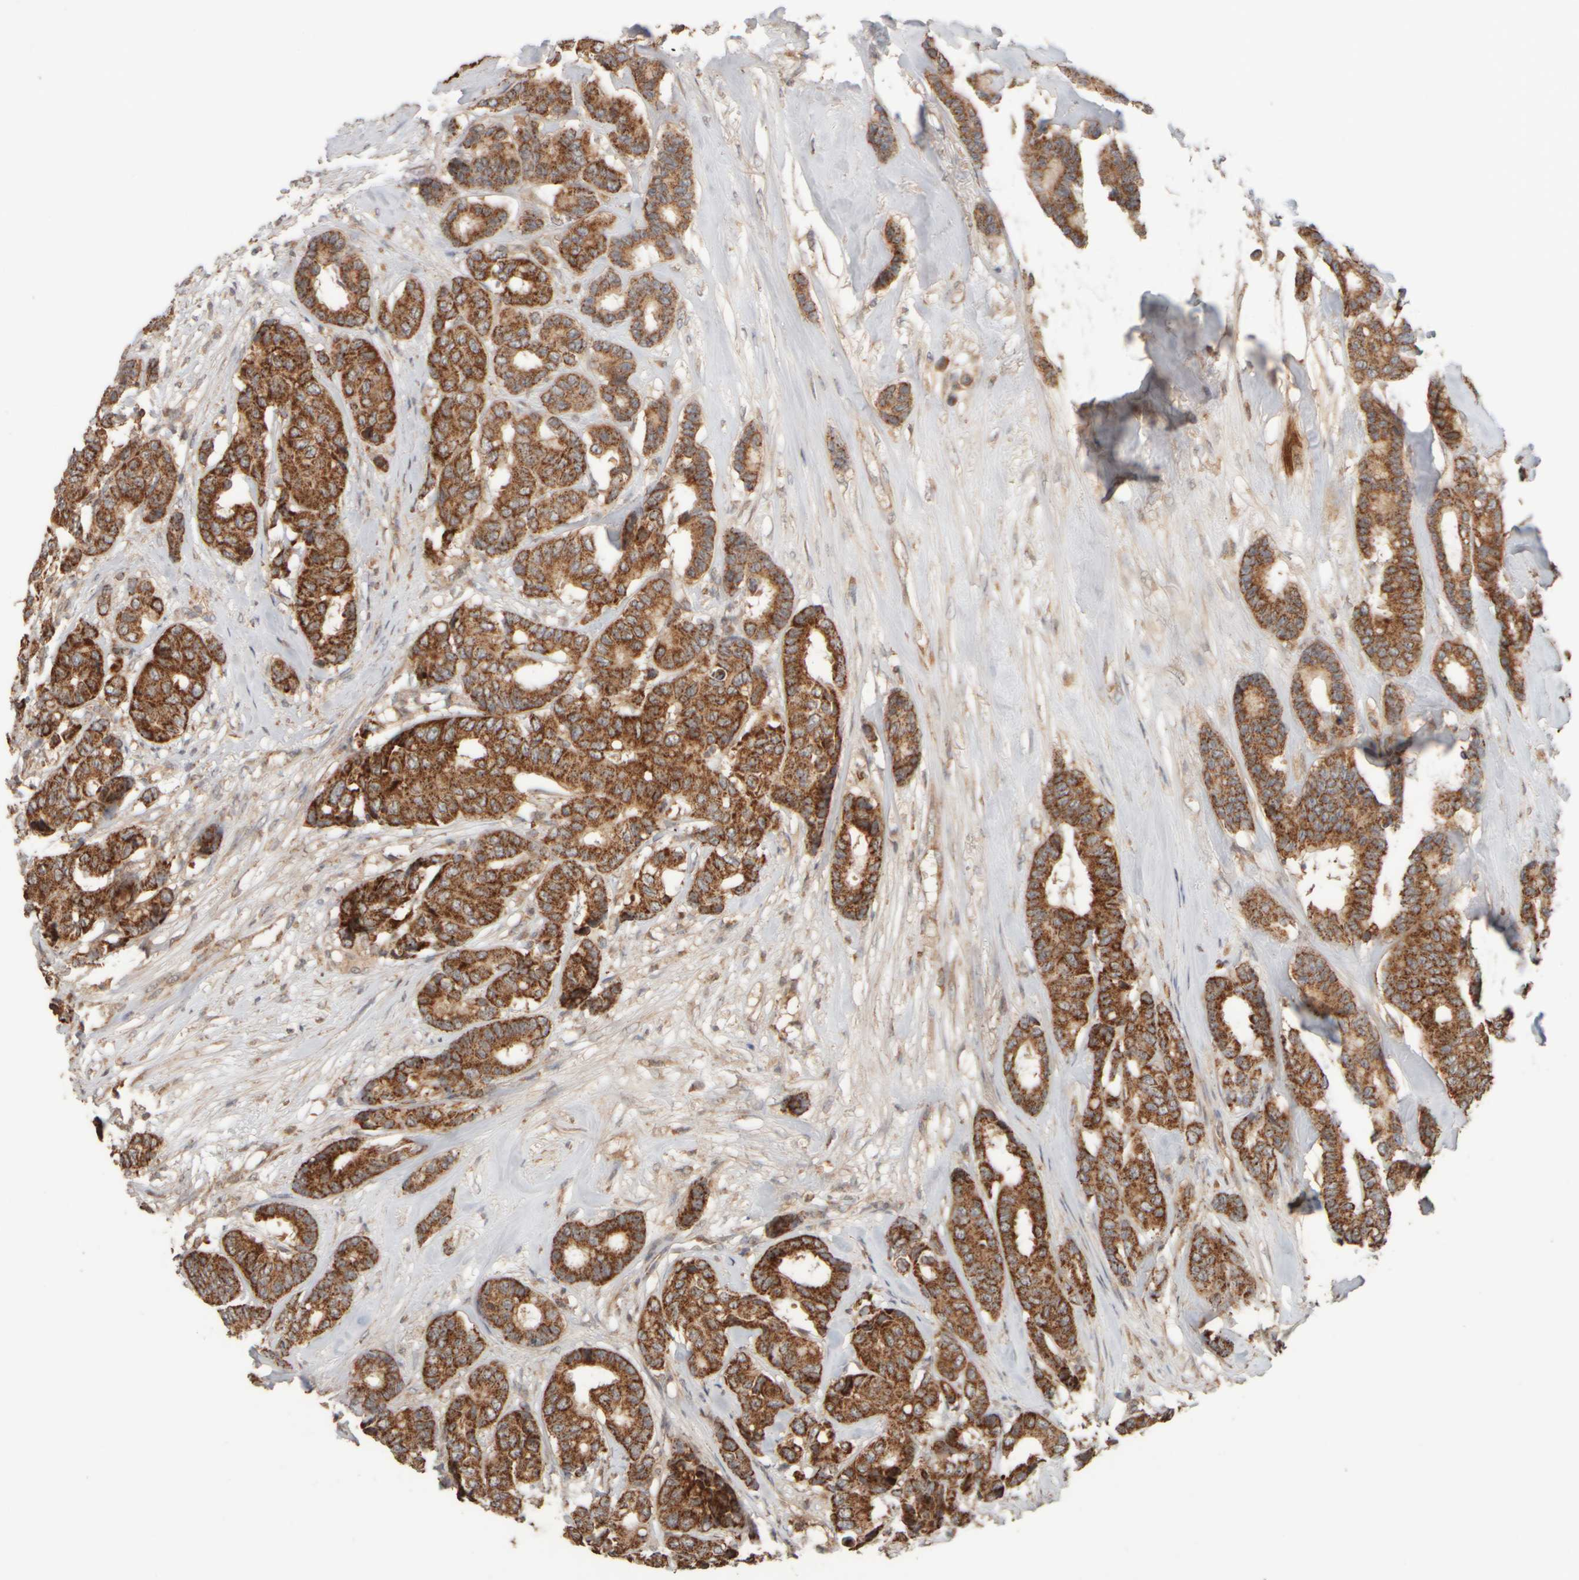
{"staining": {"intensity": "strong", "quantity": ">75%", "location": "cytoplasmic/membranous"}, "tissue": "breast cancer", "cell_type": "Tumor cells", "image_type": "cancer", "snomed": [{"axis": "morphology", "description": "Duct carcinoma"}, {"axis": "topography", "description": "Breast"}], "caption": "Immunohistochemical staining of invasive ductal carcinoma (breast) reveals high levels of strong cytoplasmic/membranous positivity in about >75% of tumor cells.", "gene": "EIF2B3", "patient": {"sex": "female", "age": 87}}